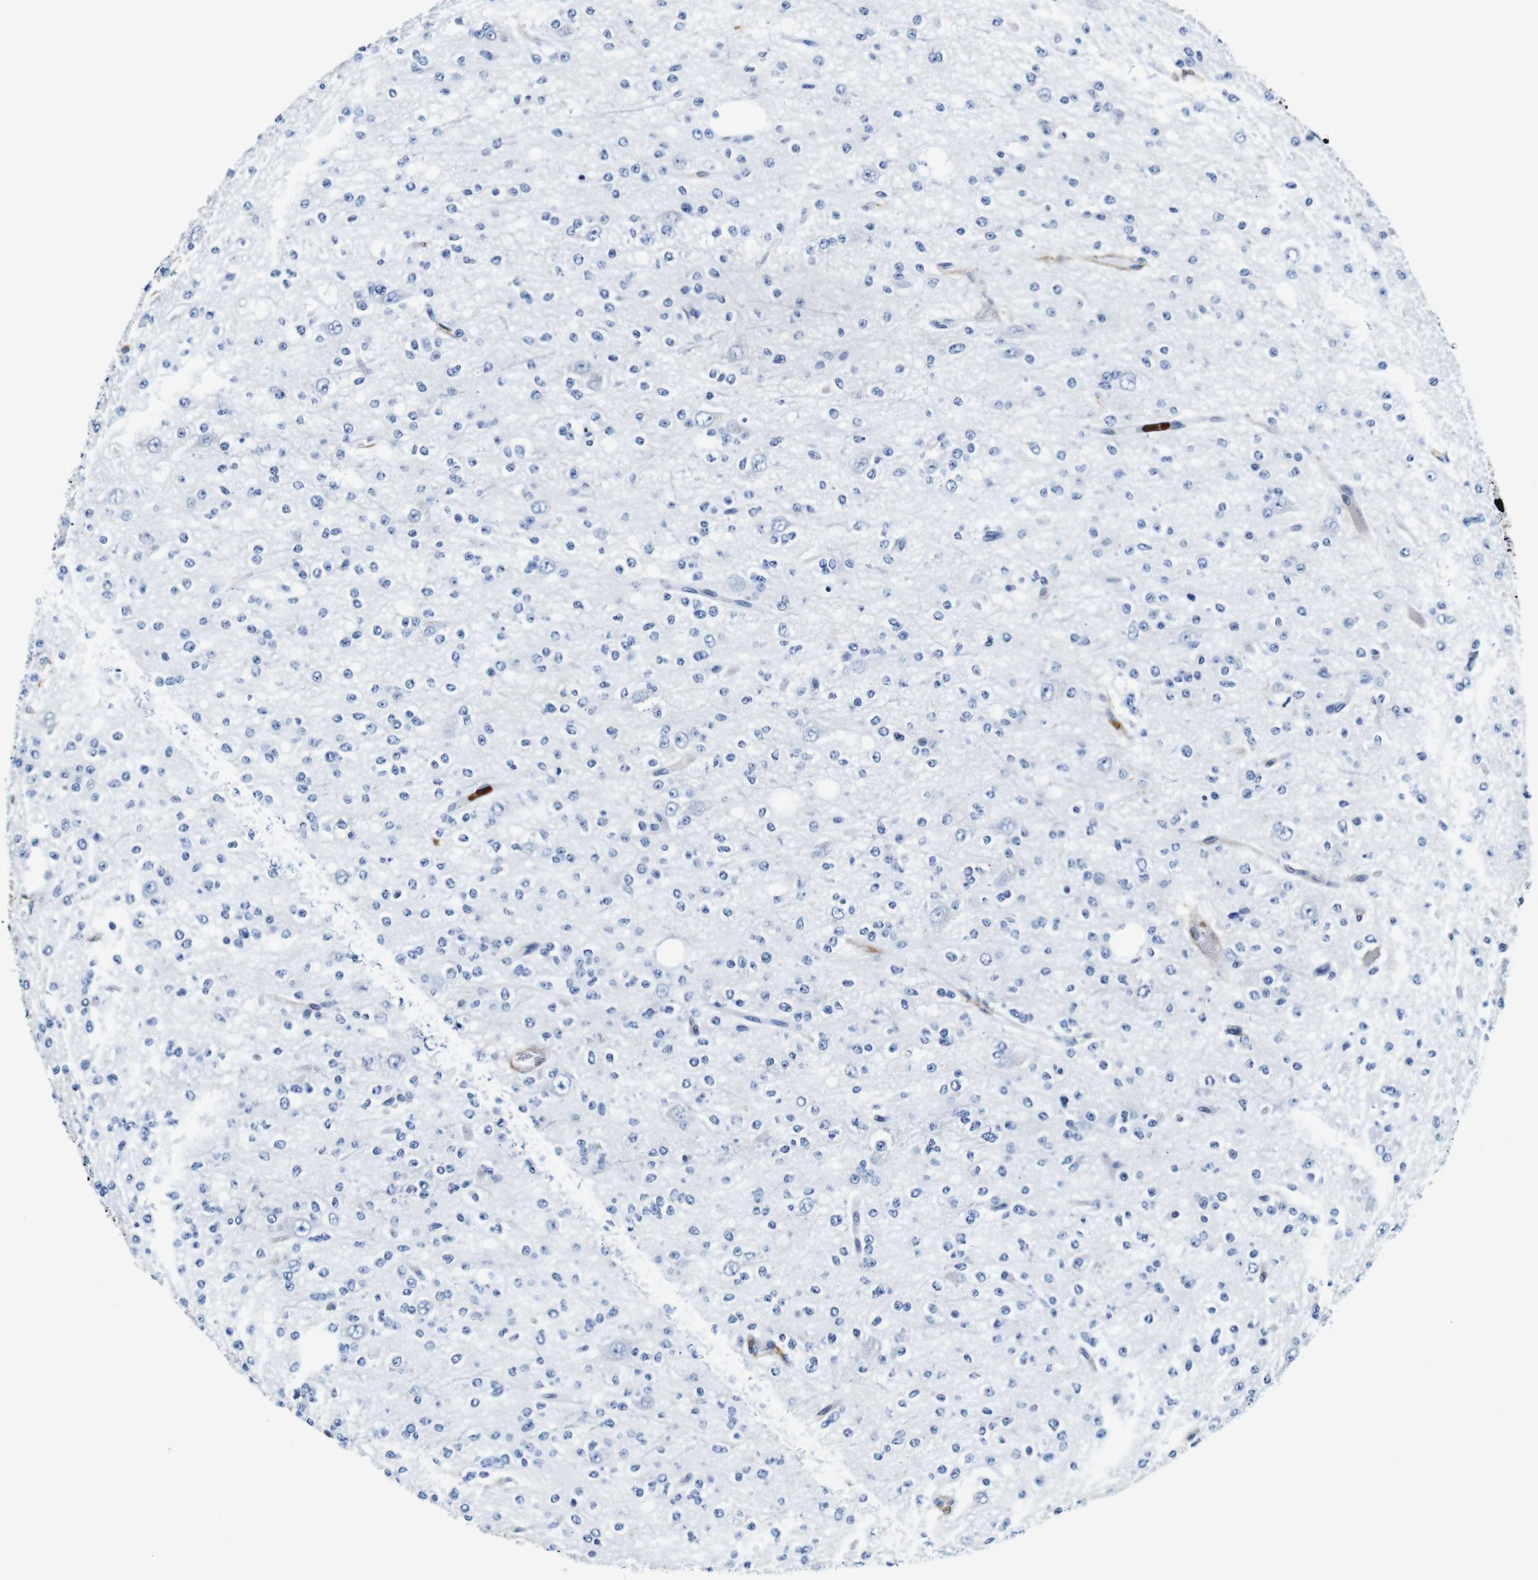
{"staining": {"intensity": "negative", "quantity": "none", "location": "none"}, "tissue": "glioma", "cell_type": "Tumor cells", "image_type": "cancer", "snomed": [{"axis": "morphology", "description": "Glioma, malignant, Low grade"}, {"axis": "topography", "description": "Brain"}], "caption": "IHC of malignant glioma (low-grade) displays no positivity in tumor cells.", "gene": "ANXA1", "patient": {"sex": "male", "age": 38}}